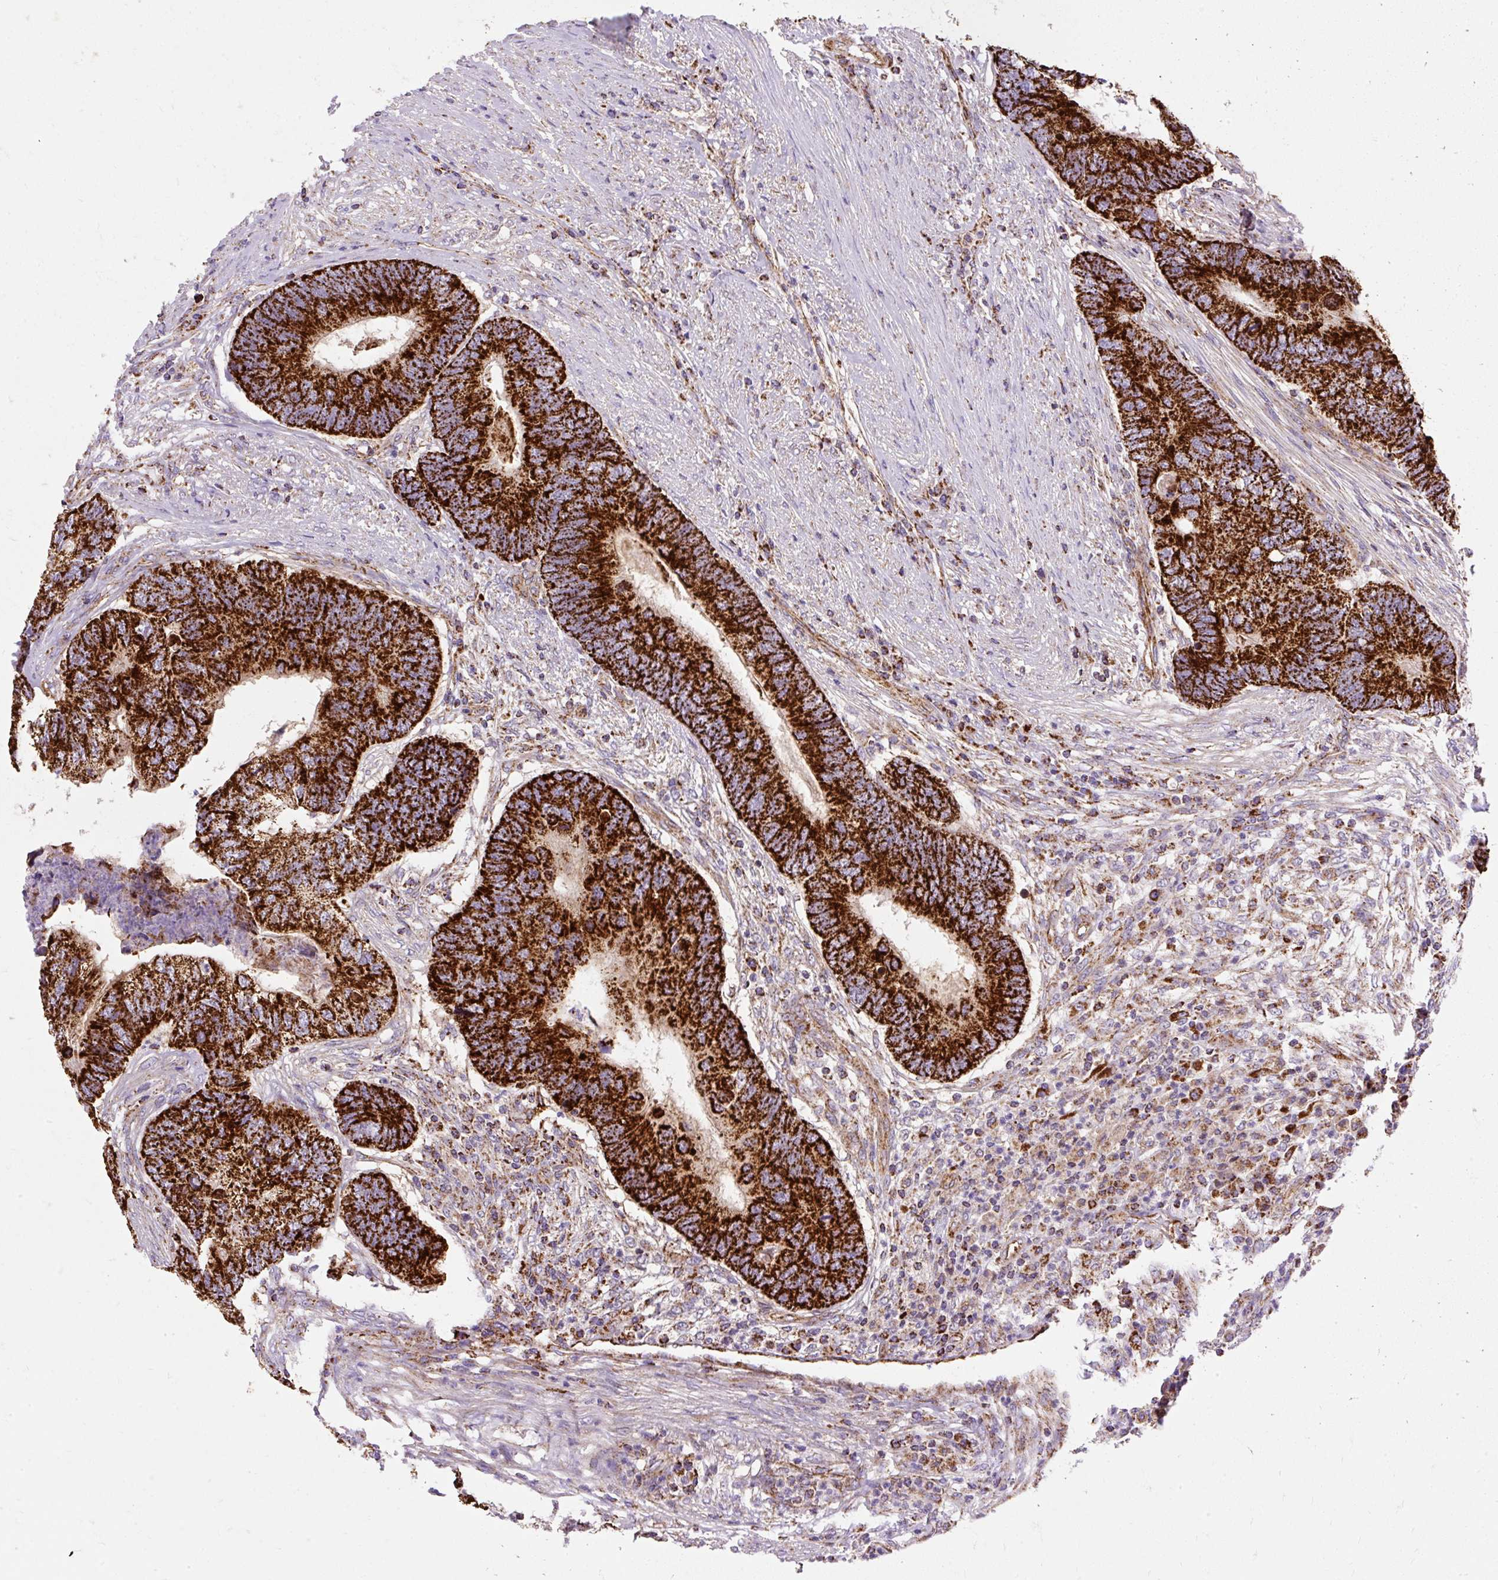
{"staining": {"intensity": "strong", "quantity": ">75%", "location": "cytoplasmic/membranous"}, "tissue": "colorectal cancer", "cell_type": "Tumor cells", "image_type": "cancer", "snomed": [{"axis": "morphology", "description": "Adenocarcinoma, NOS"}, {"axis": "topography", "description": "Colon"}], "caption": "The histopathology image demonstrates immunohistochemical staining of colorectal adenocarcinoma. There is strong cytoplasmic/membranous staining is appreciated in about >75% of tumor cells.", "gene": "CEP290", "patient": {"sex": "female", "age": 67}}